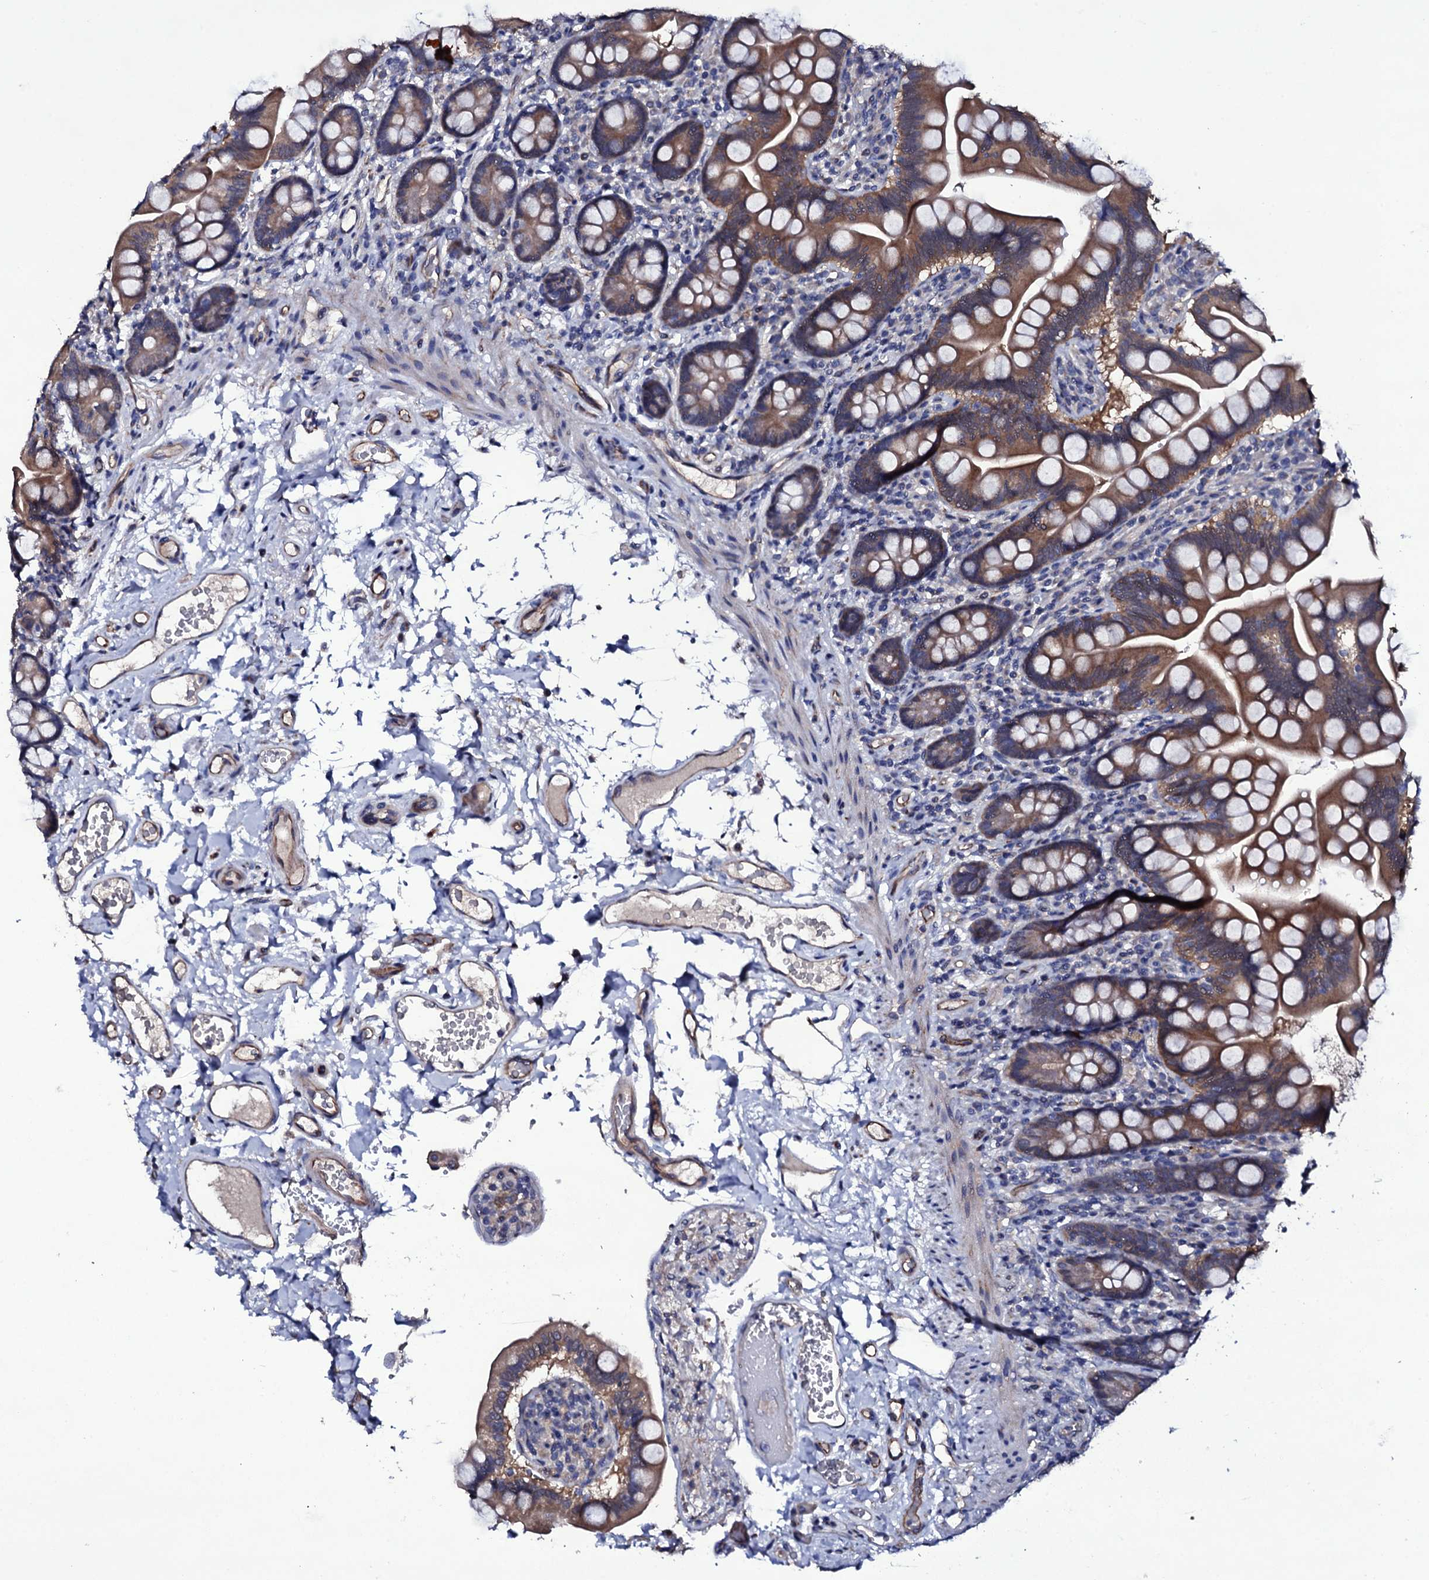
{"staining": {"intensity": "moderate", "quantity": ">75%", "location": "cytoplasmic/membranous"}, "tissue": "small intestine", "cell_type": "Glandular cells", "image_type": "normal", "snomed": [{"axis": "morphology", "description": "Normal tissue, NOS"}, {"axis": "topography", "description": "Small intestine"}], "caption": "Brown immunohistochemical staining in unremarkable small intestine shows moderate cytoplasmic/membranous positivity in about >75% of glandular cells.", "gene": "BCL2L14", "patient": {"sex": "female", "age": 64}}